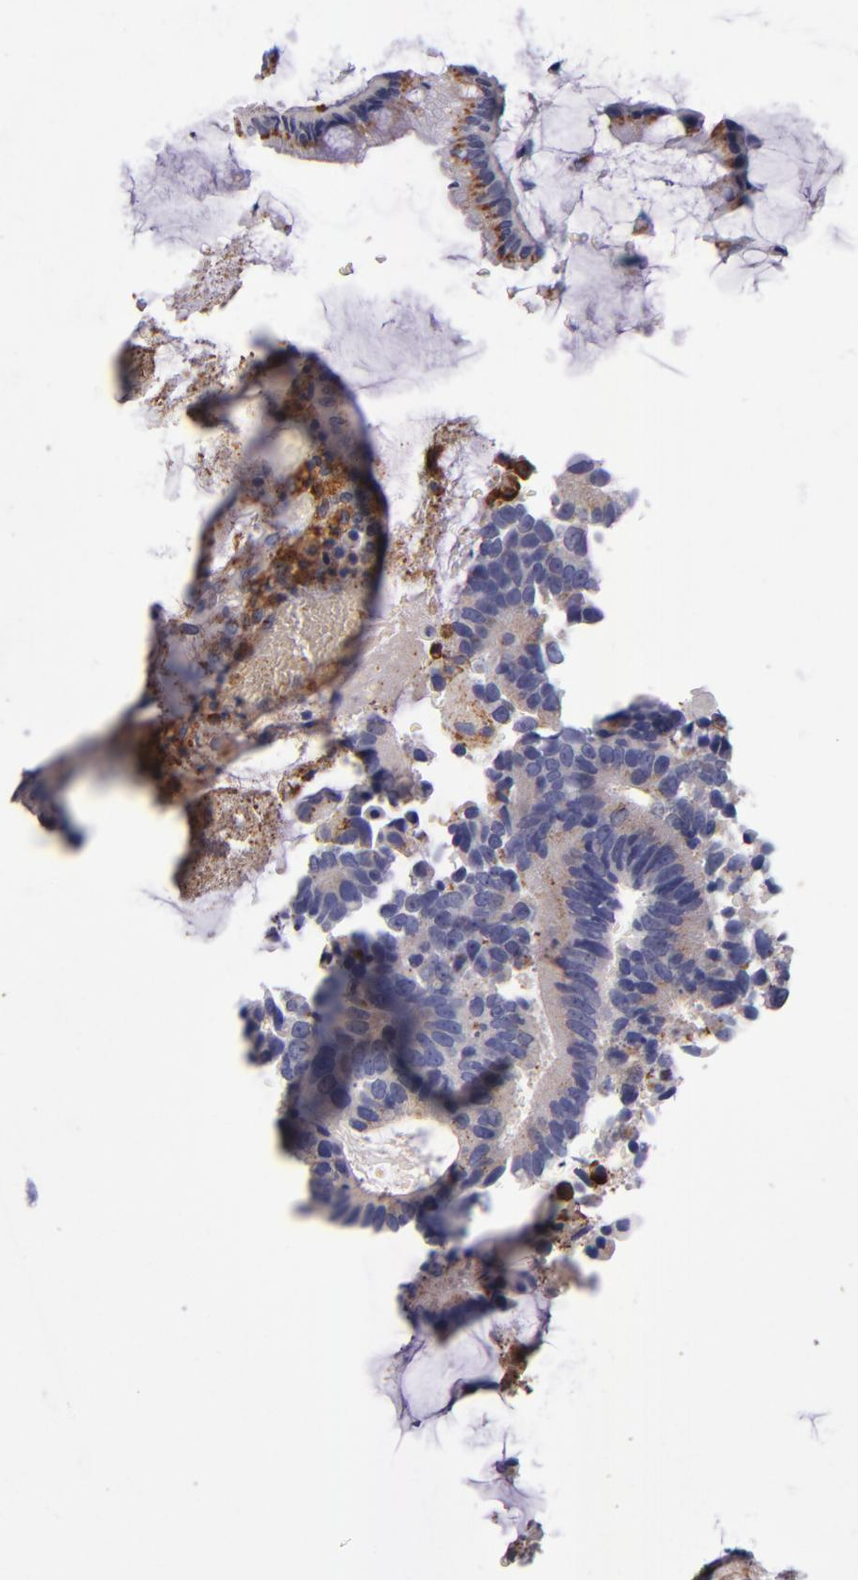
{"staining": {"intensity": "strong", "quantity": "25%-75%", "location": "cytoplasmic/membranous"}, "tissue": "colorectal cancer", "cell_type": "Tumor cells", "image_type": "cancer", "snomed": [{"axis": "morphology", "description": "Normal tissue, NOS"}, {"axis": "morphology", "description": "Adenocarcinoma, NOS"}, {"axis": "topography", "description": "Colon"}], "caption": "Tumor cells display high levels of strong cytoplasmic/membranous expression in about 25%-75% of cells in human adenocarcinoma (colorectal).", "gene": "SIRPA", "patient": {"sex": "female", "age": 78}}